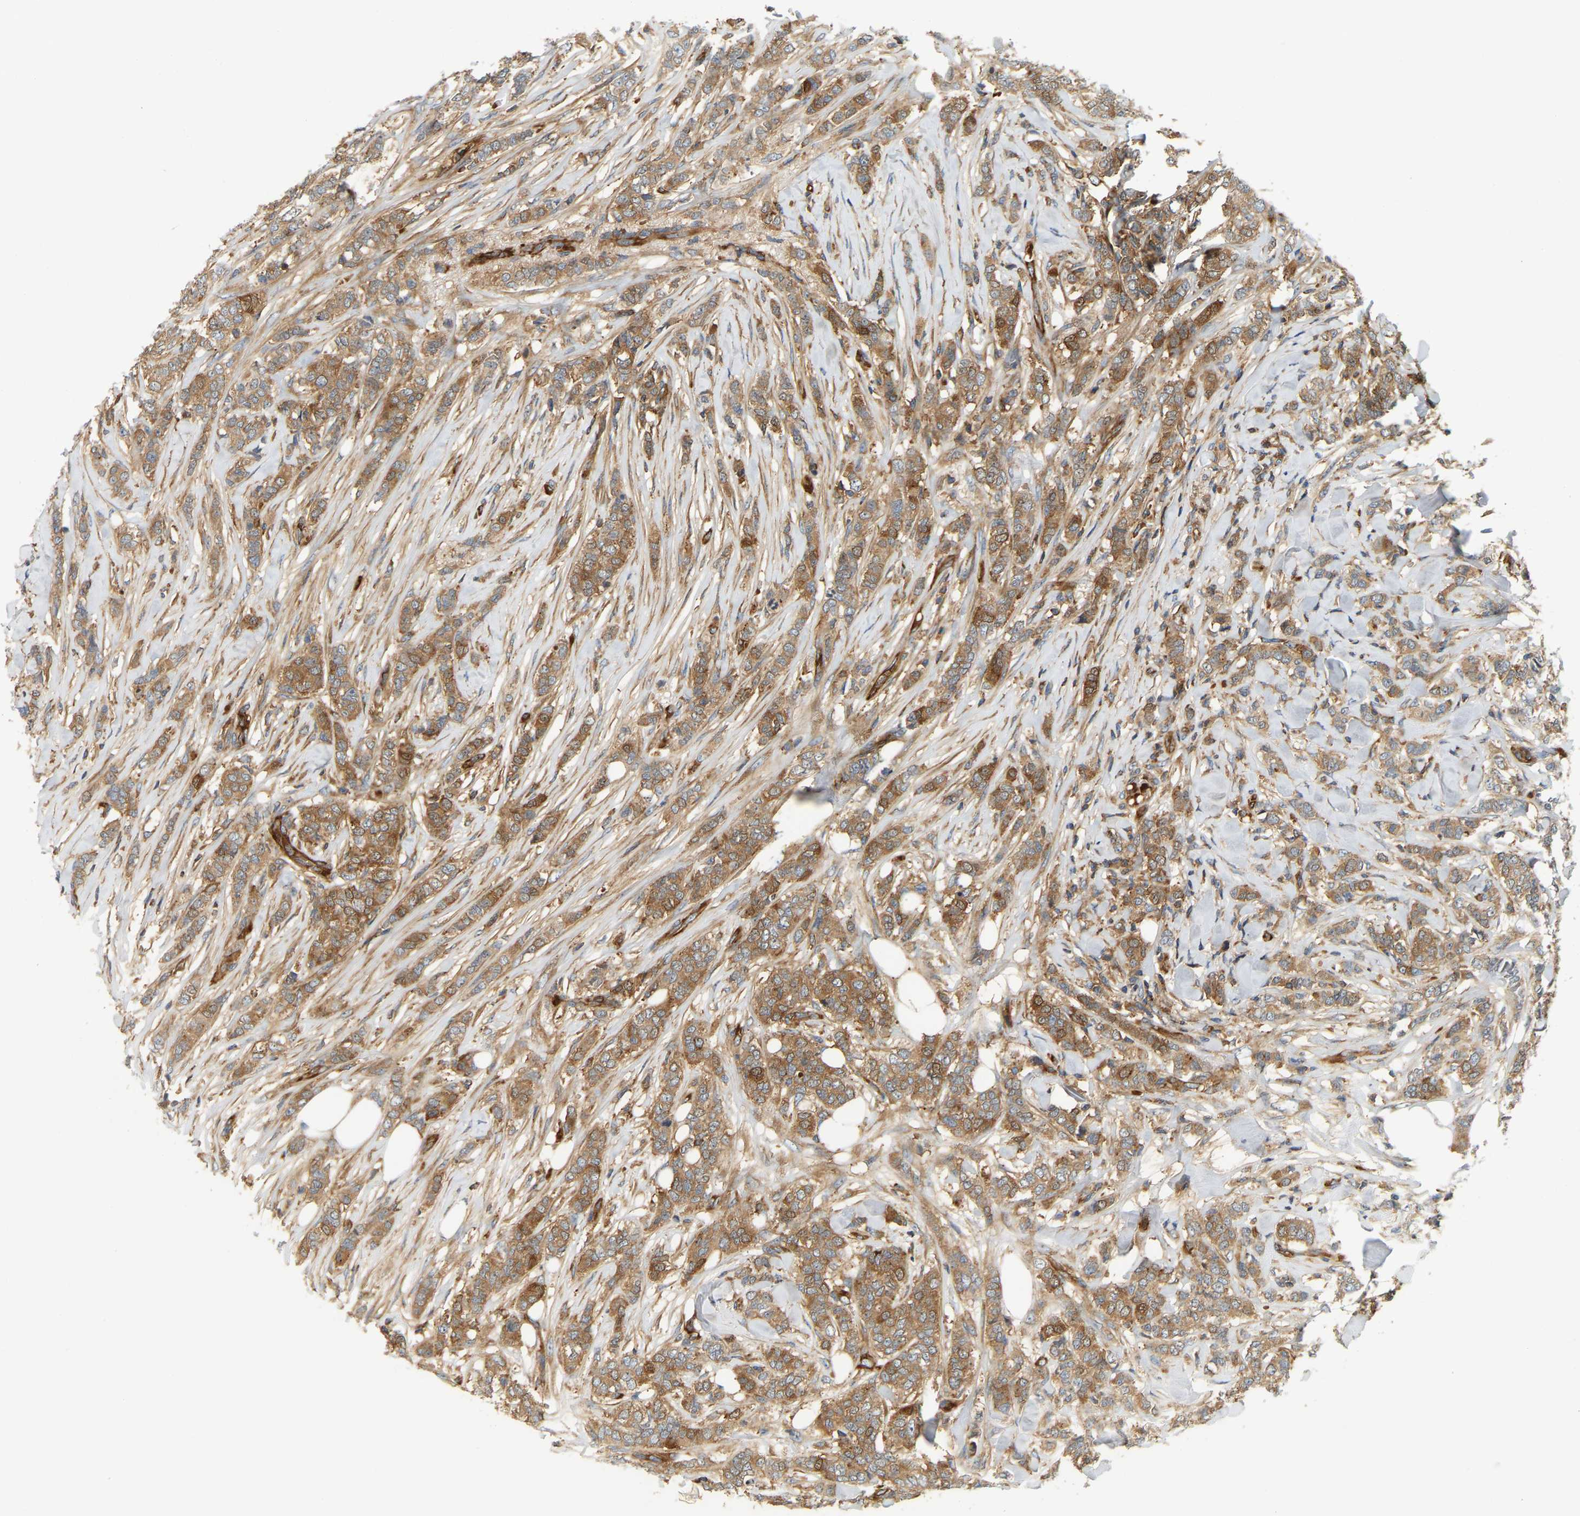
{"staining": {"intensity": "moderate", "quantity": ">75%", "location": "cytoplasmic/membranous"}, "tissue": "breast cancer", "cell_type": "Tumor cells", "image_type": "cancer", "snomed": [{"axis": "morphology", "description": "Lobular carcinoma"}, {"axis": "topography", "description": "Skin"}, {"axis": "topography", "description": "Breast"}], "caption": "The photomicrograph demonstrates staining of breast cancer, revealing moderate cytoplasmic/membranous protein staining (brown color) within tumor cells.", "gene": "AKAP13", "patient": {"sex": "female", "age": 46}}